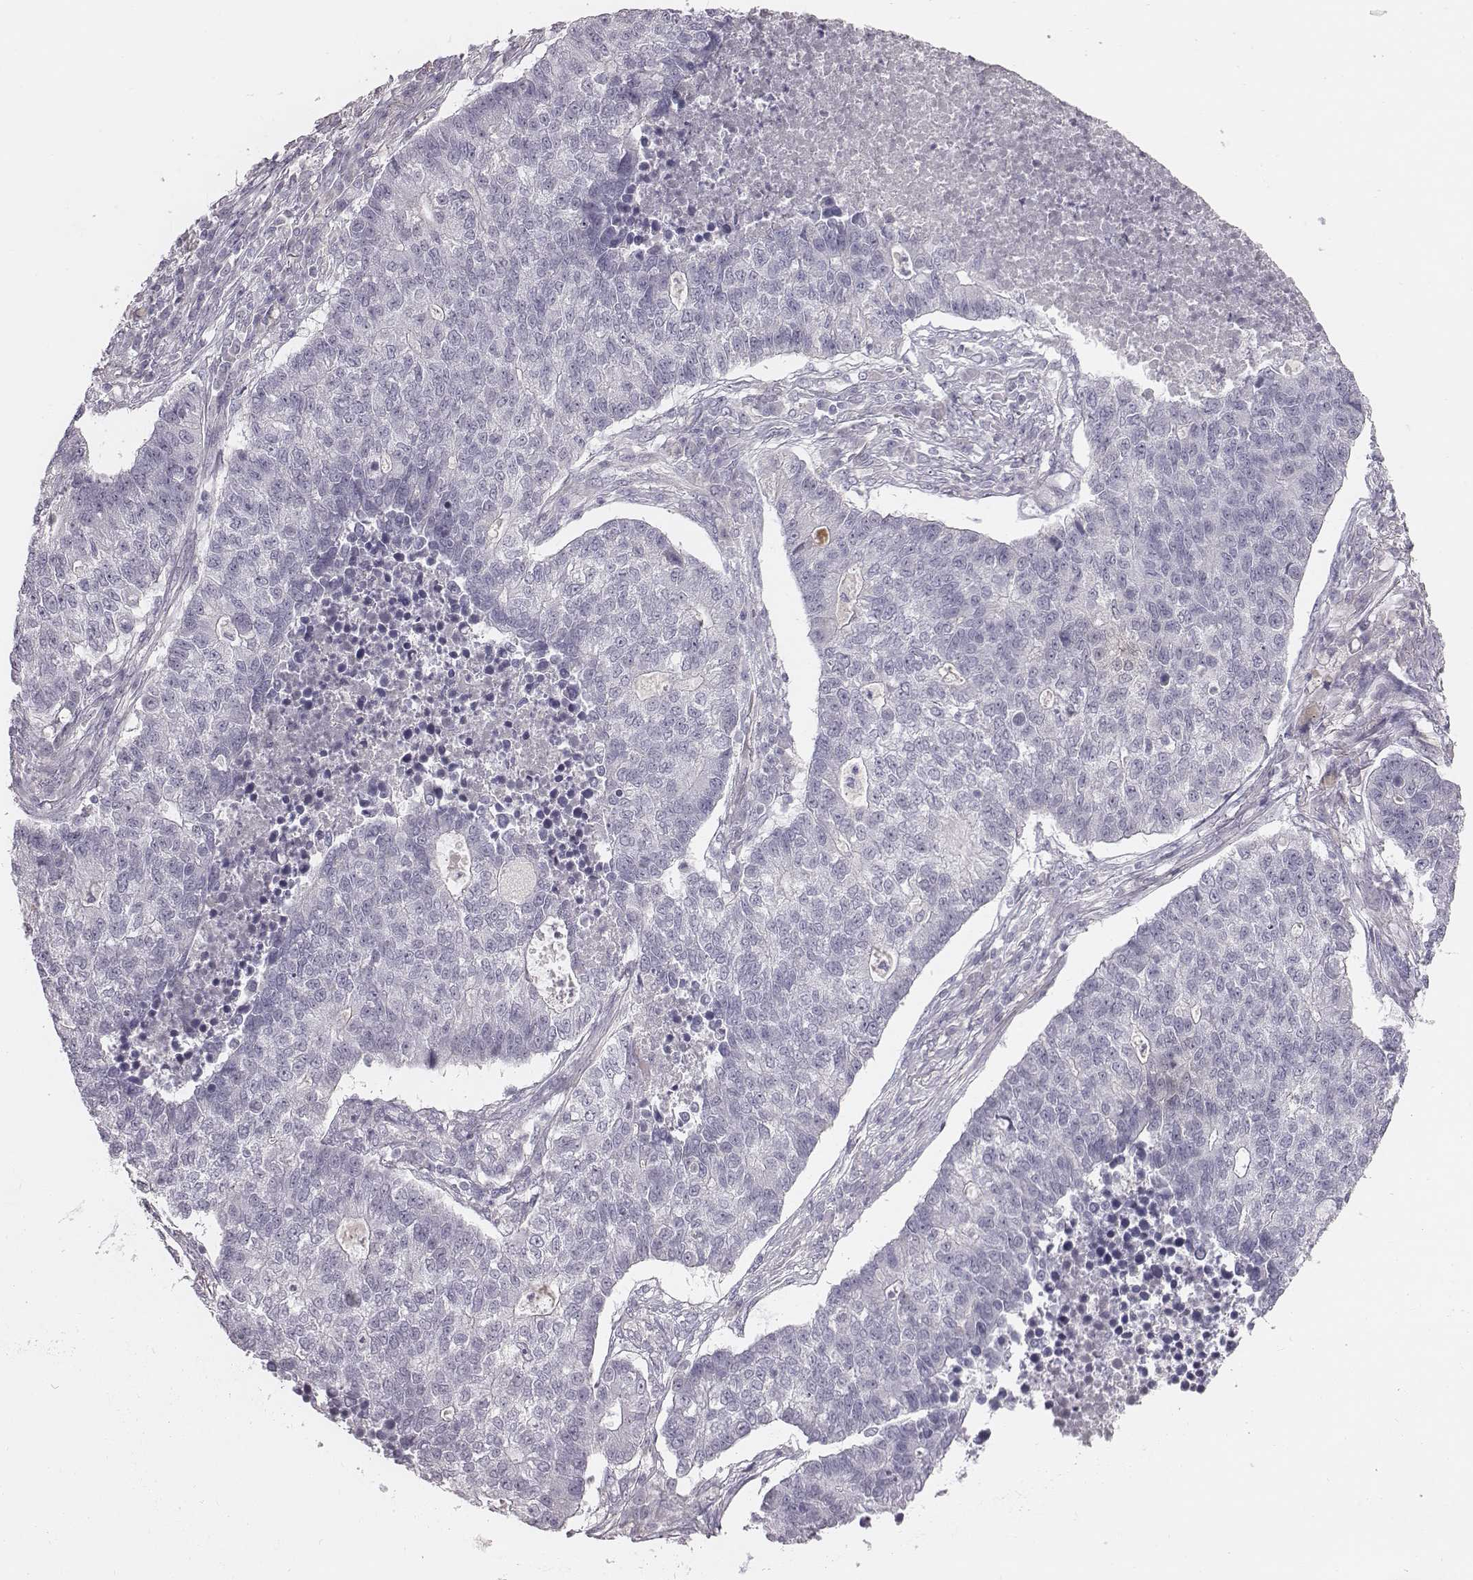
{"staining": {"intensity": "negative", "quantity": "none", "location": "none"}, "tissue": "lung cancer", "cell_type": "Tumor cells", "image_type": "cancer", "snomed": [{"axis": "morphology", "description": "Adenocarcinoma, NOS"}, {"axis": "topography", "description": "Lung"}], "caption": "Tumor cells are negative for protein expression in human lung cancer.", "gene": "CACNG4", "patient": {"sex": "male", "age": 57}}